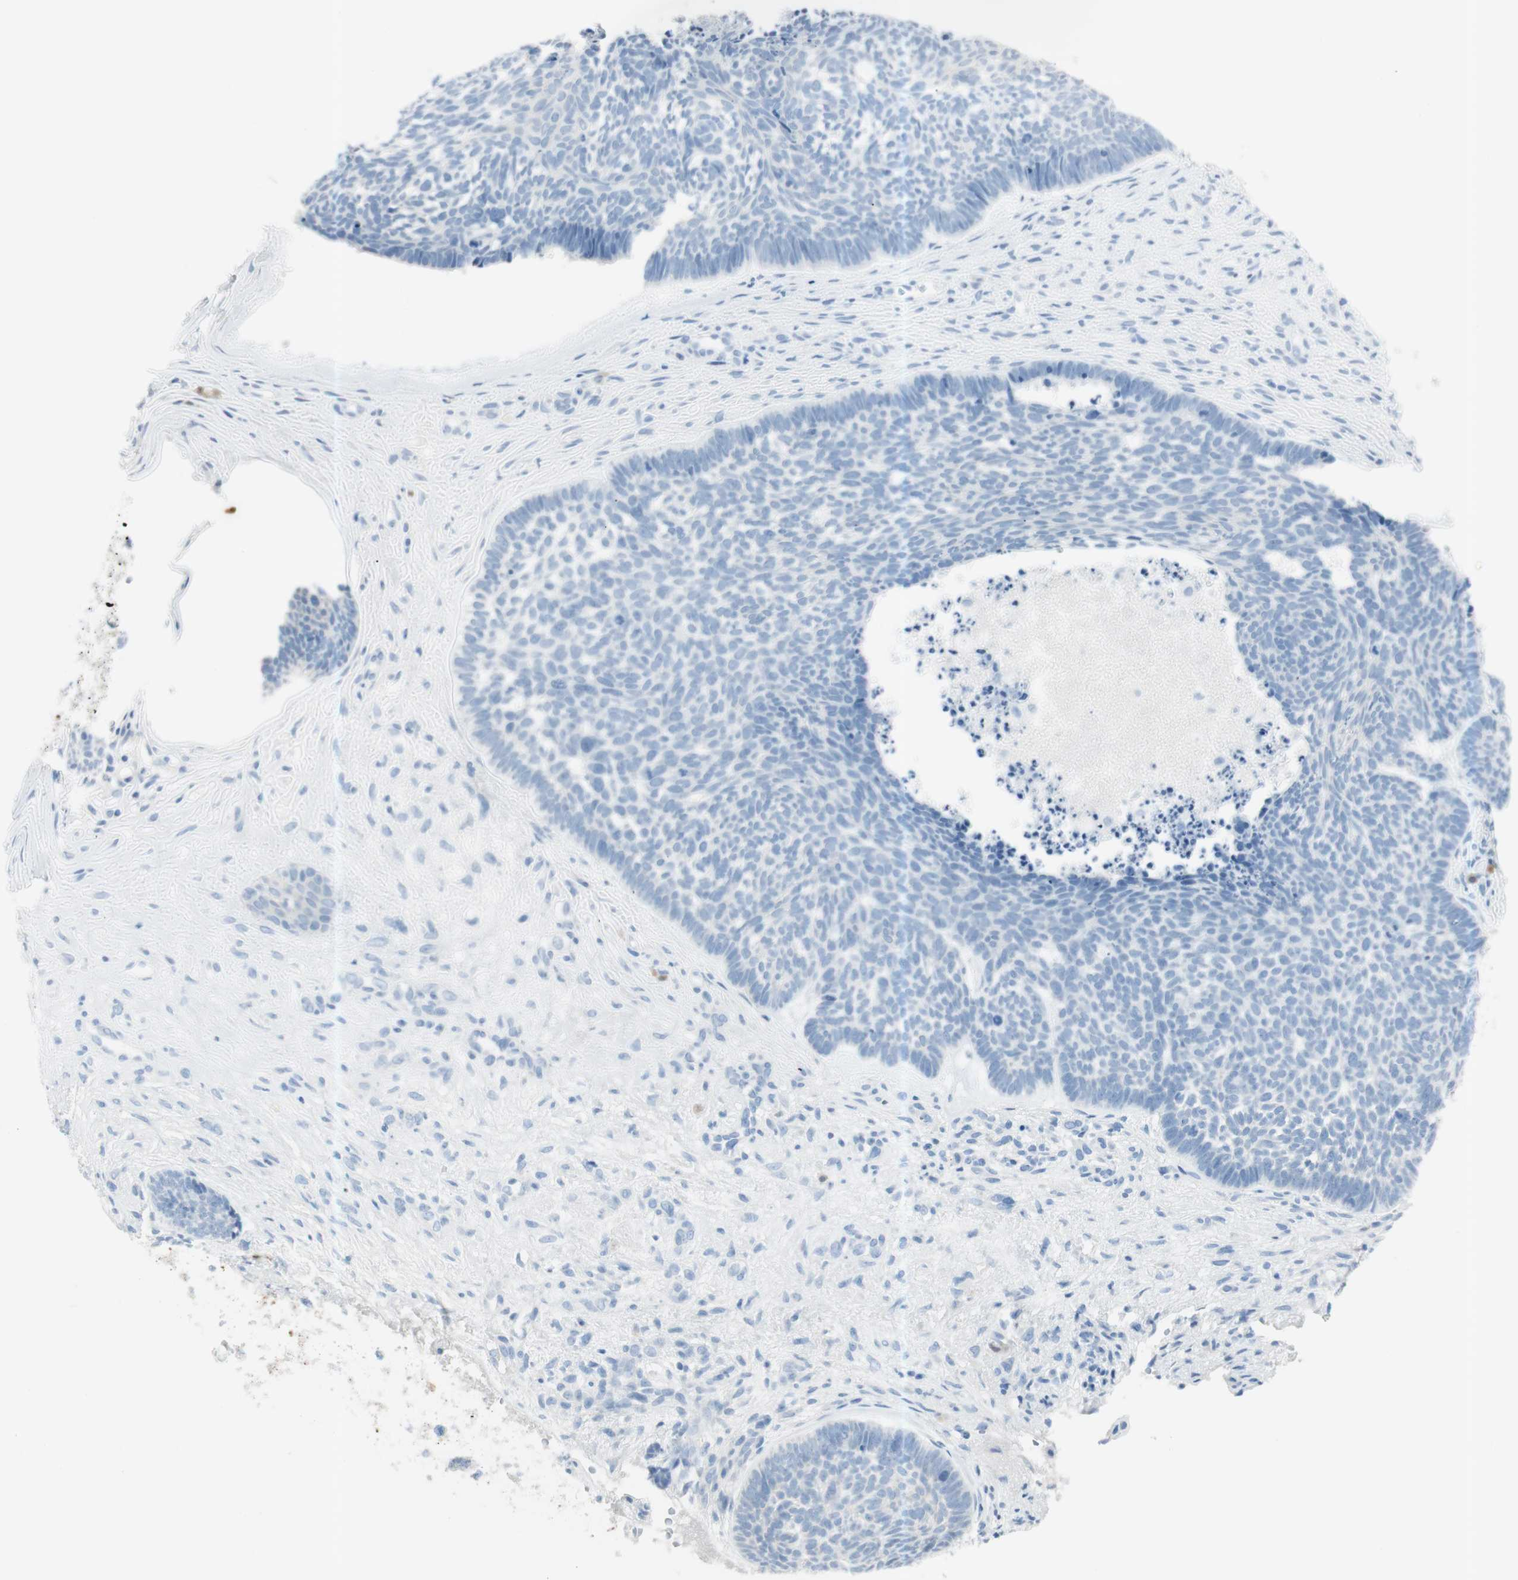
{"staining": {"intensity": "negative", "quantity": "none", "location": "none"}, "tissue": "skin cancer", "cell_type": "Tumor cells", "image_type": "cancer", "snomed": [{"axis": "morphology", "description": "Basal cell carcinoma"}, {"axis": "topography", "description": "Skin"}], "caption": "There is no significant expression in tumor cells of skin basal cell carcinoma.", "gene": "PRTN3", "patient": {"sex": "male", "age": 84}}